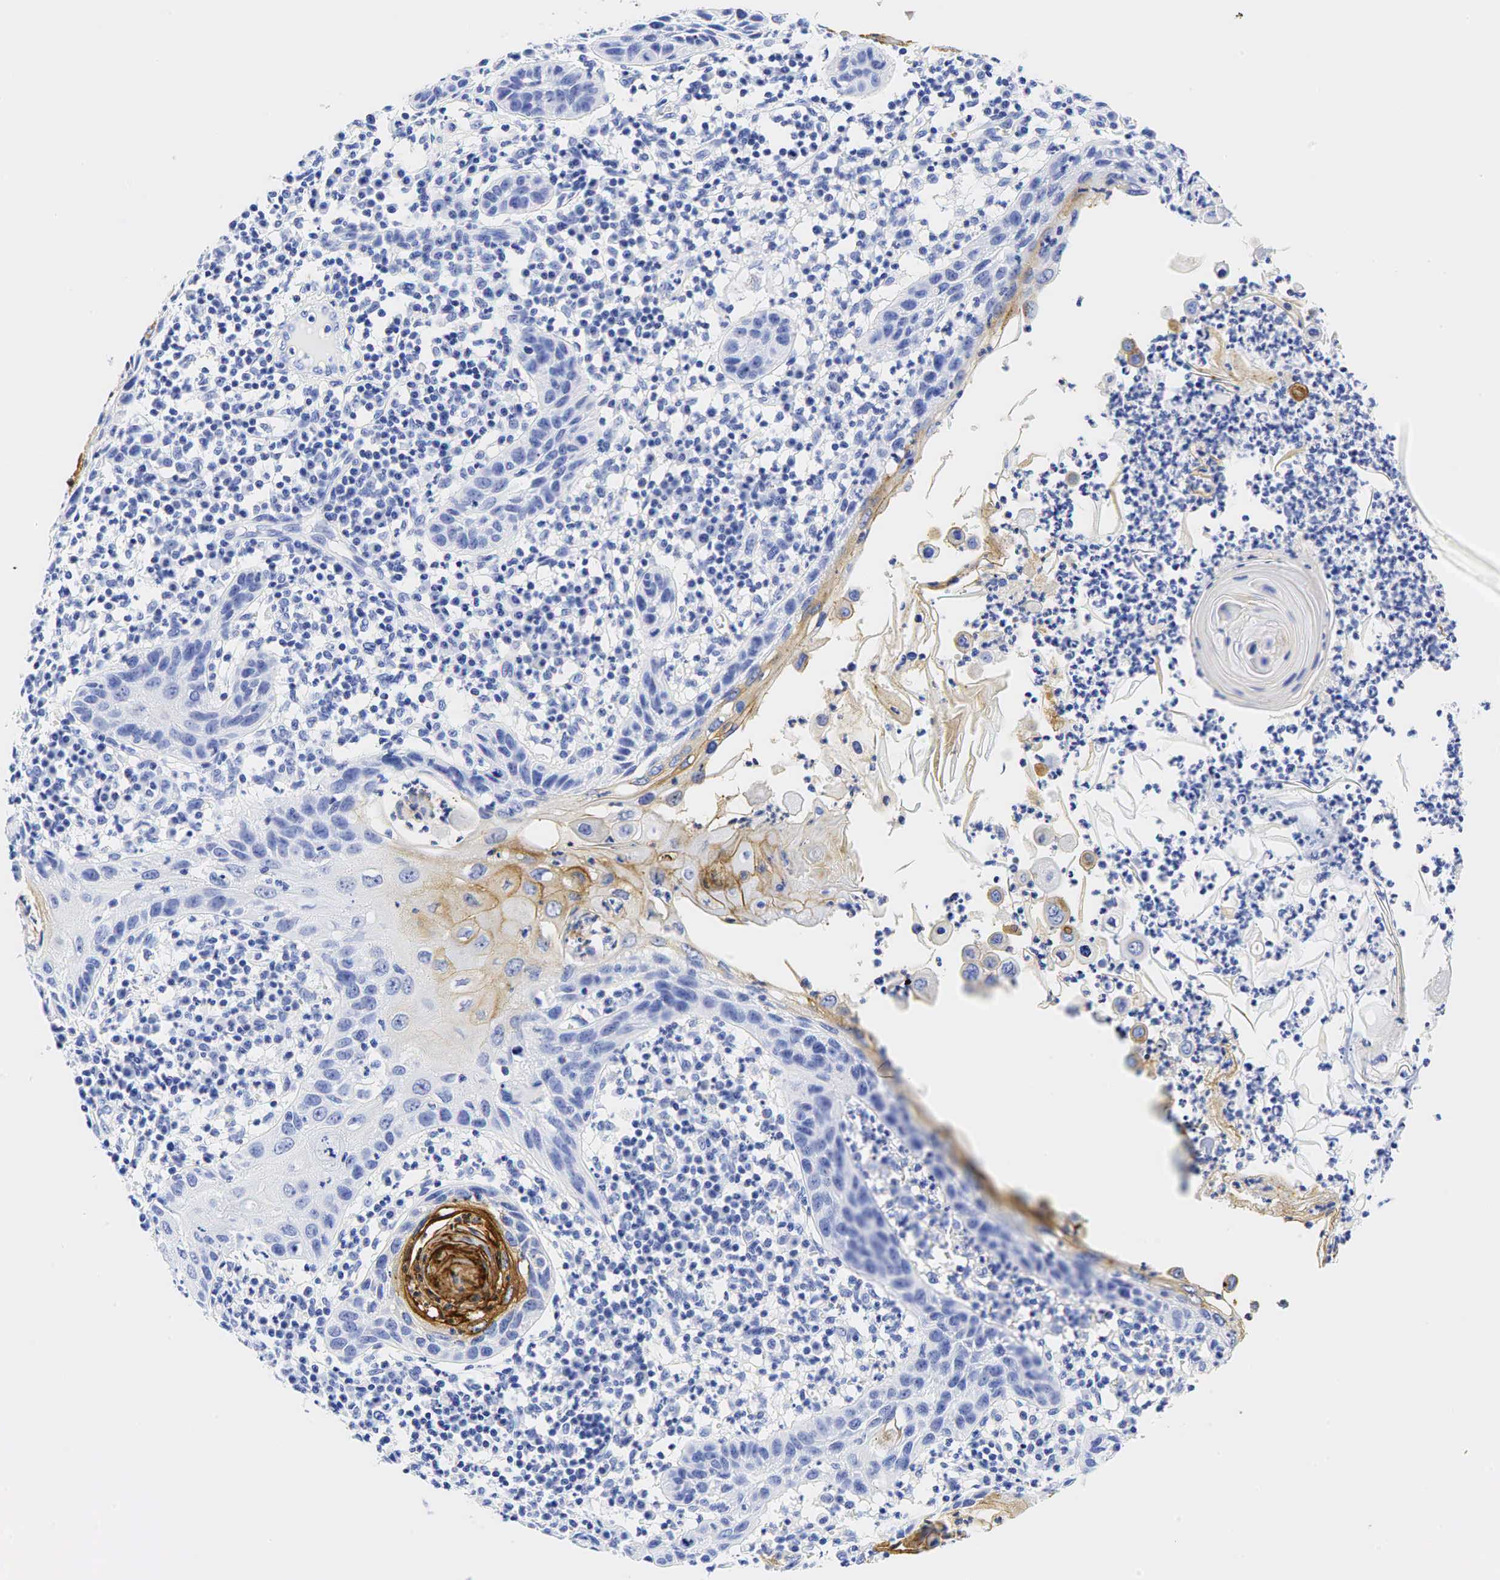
{"staining": {"intensity": "moderate", "quantity": "<25%", "location": "cytoplasmic/membranous"}, "tissue": "skin cancer", "cell_type": "Tumor cells", "image_type": "cancer", "snomed": [{"axis": "morphology", "description": "Squamous cell carcinoma, NOS"}, {"axis": "topography", "description": "Skin"}], "caption": "Approximately <25% of tumor cells in human squamous cell carcinoma (skin) reveal moderate cytoplasmic/membranous protein expression as visualized by brown immunohistochemical staining.", "gene": "CEACAM5", "patient": {"sex": "female", "age": 74}}